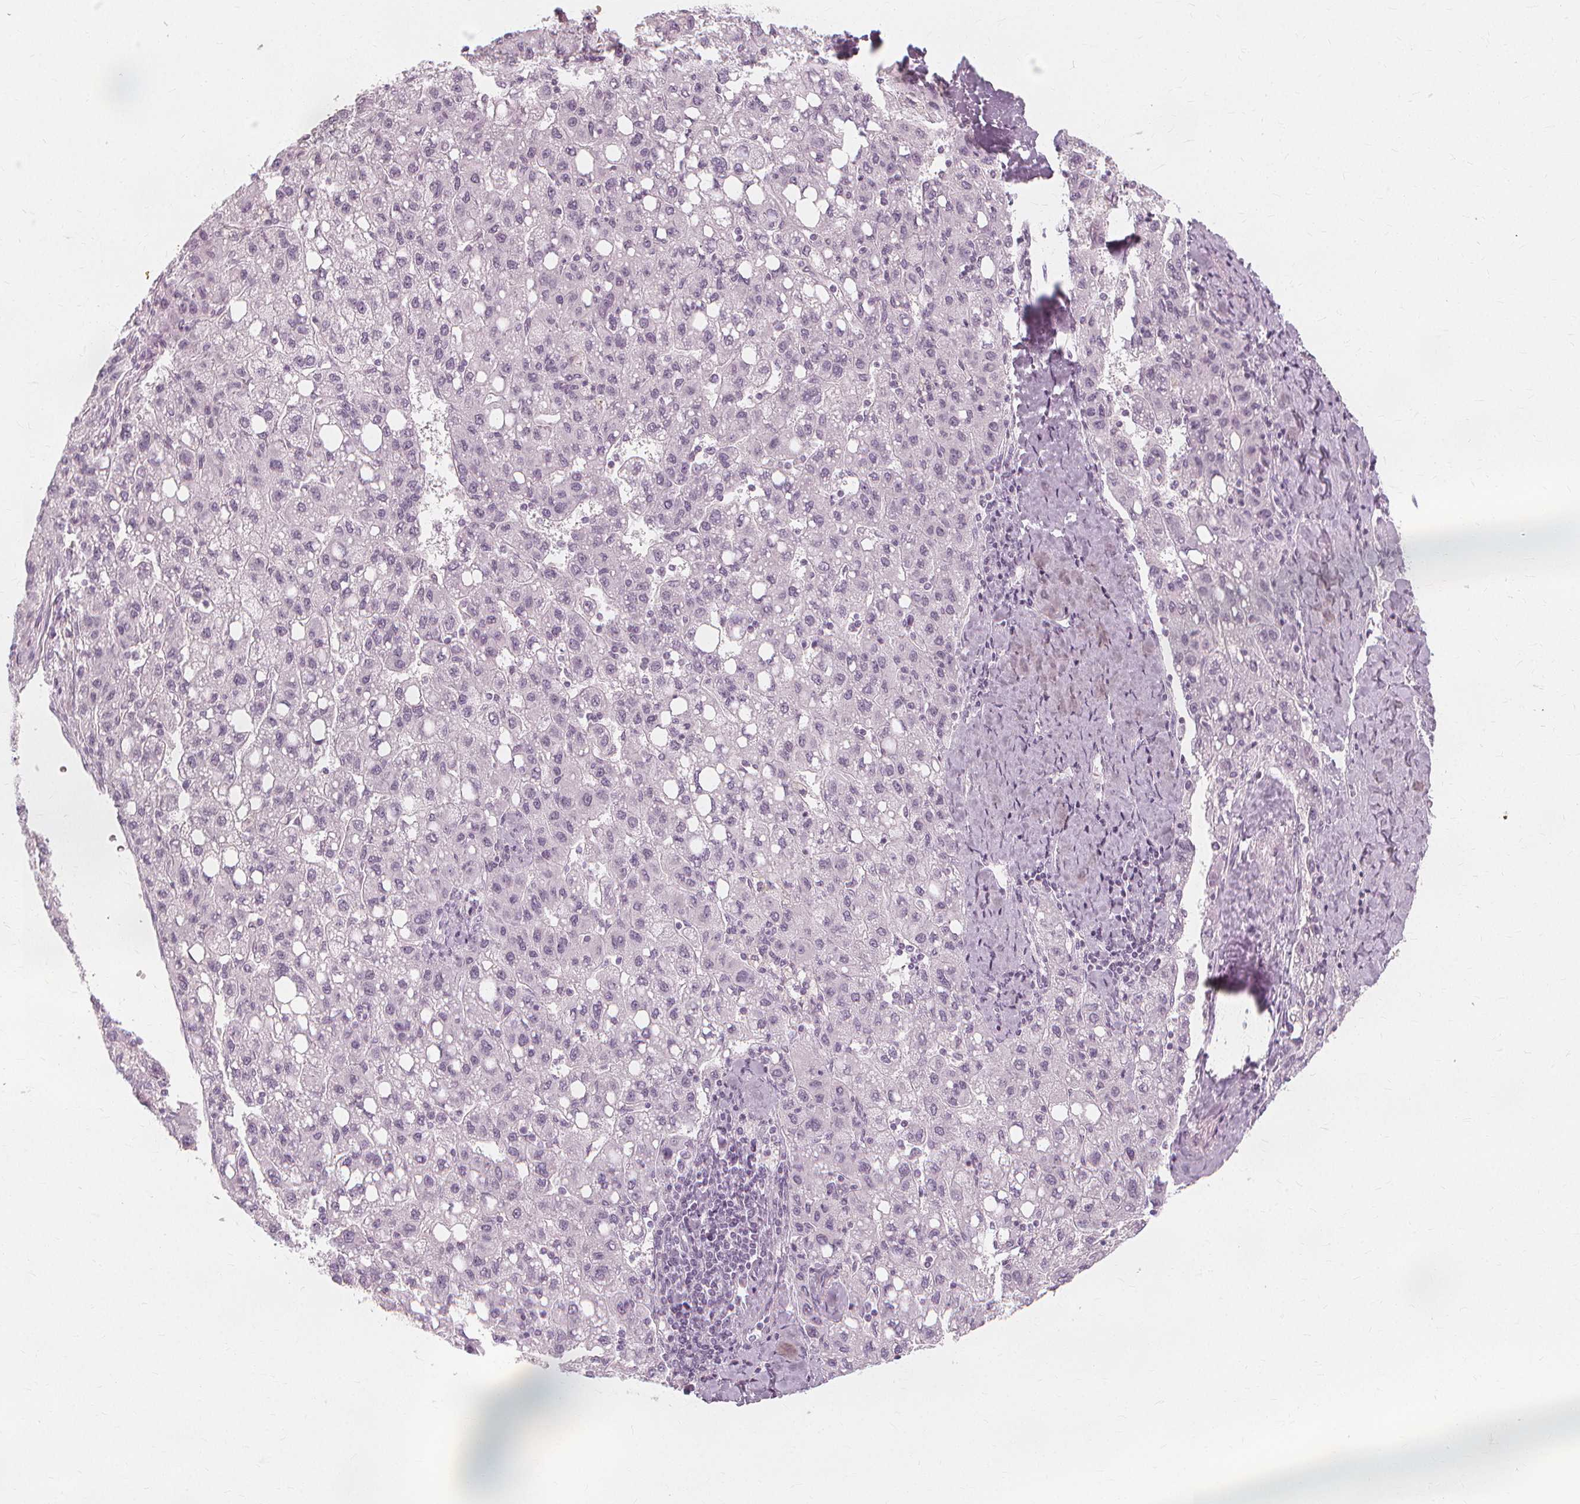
{"staining": {"intensity": "negative", "quantity": "none", "location": "none"}, "tissue": "liver cancer", "cell_type": "Tumor cells", "image_type": "cancer", "snomed": [{"axis": "morphology", "description": "Carcinoma, Hepatocellular, NOS"}, {"axis": "topography", "description": "Liver"}], "caption": "Immunohistochemical staining of human liver cancer (hepatocellular carcinoma) displays no significant staining in tumor cells. (Stains: DAB IHC with hematoxylin counter stain, Microscopy: brightfield microscopy at high magnification).", "gene": "NXPE1", "patient": {"sex": "female", "age": 82}}